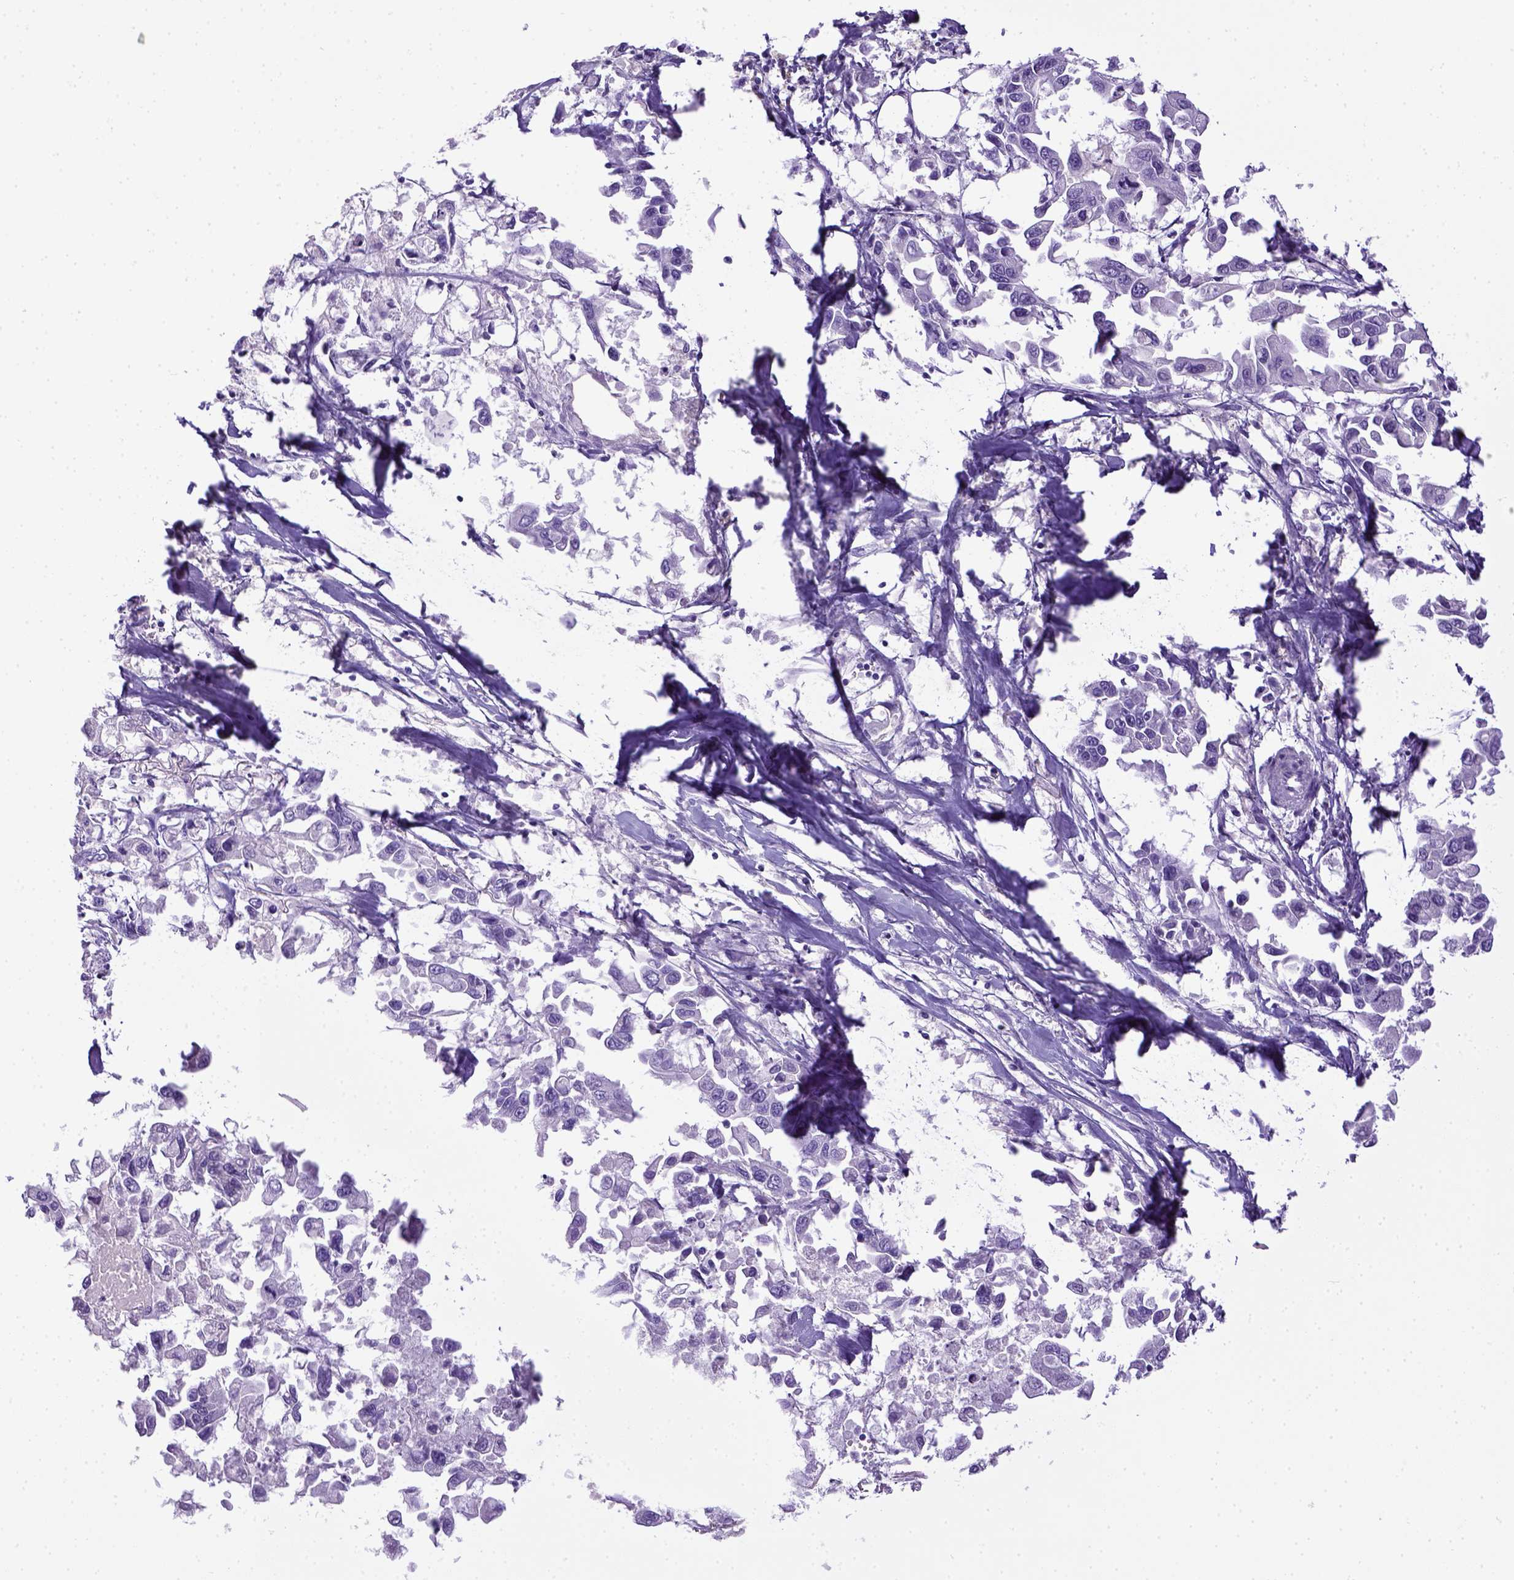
{"staining": {"intensity": "negative", "quantity": "none", "location": "none"}, "tissue": "pancreatic cancer", "cell_type": "Tumor cells", "image_type": "cancer", "snomed": [{"axis": "morphology", "description": "Adenocarcinoma, NOS"}, {"axis": "topography", "description": "Pancreas"}], "caption": "DAB immunohistochemical staining of human adenocarcinoma (pancreatic) demonstrates no significant staining in tumor cells.", "gene": "ITIH4", "patient": {"sex": "female", "age": 83}}